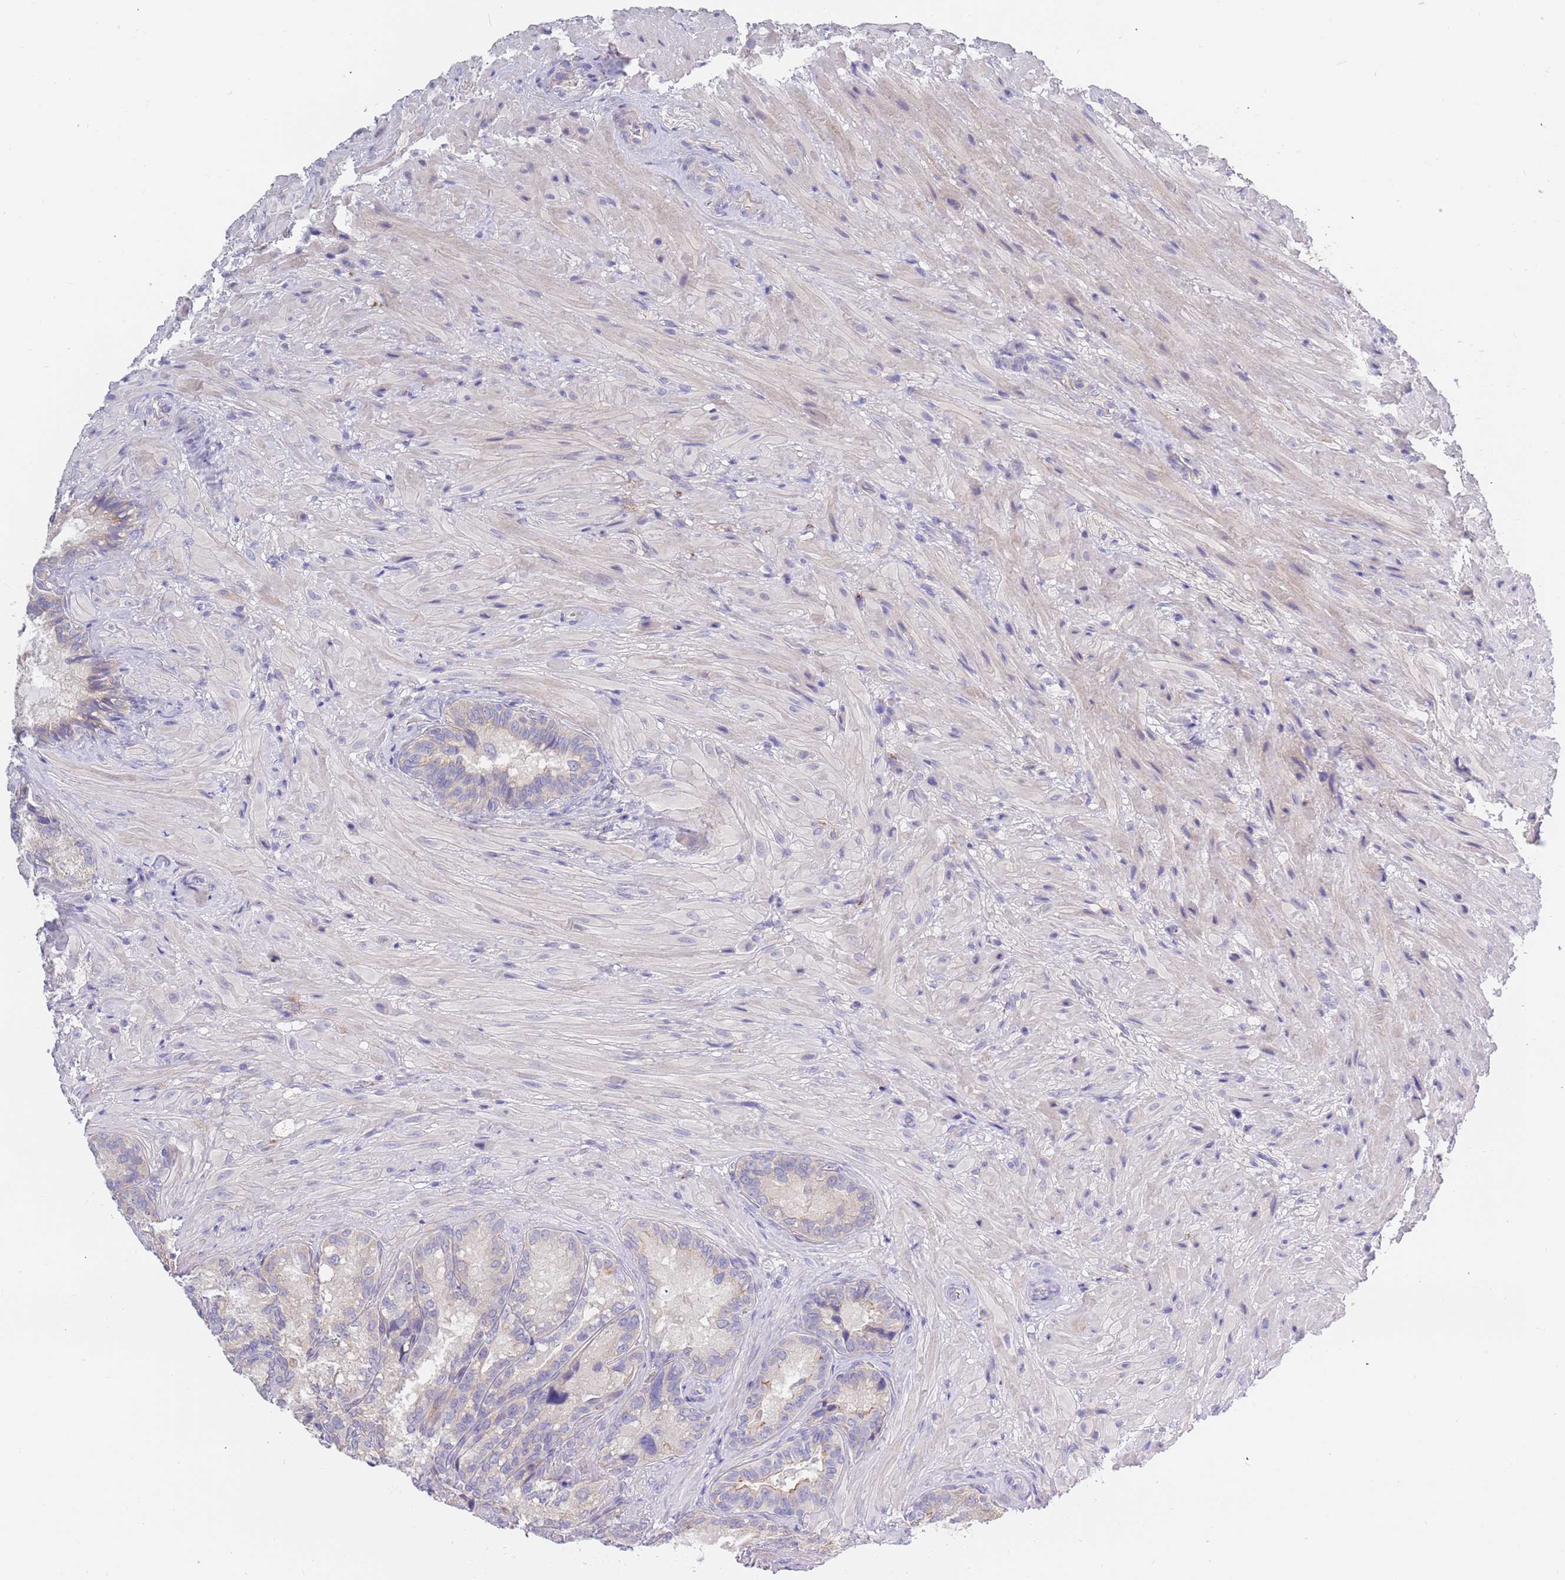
{"staining": {"intensity": "negative", "quantity": "none", "location": "none"}, "tissue": "seminal vesicle", "cell_type": "Glandular cells", "image_type": "normal", "snomed": [{"axis": "morphology", "description": "Normal tissue, NOS"}, {"axis": "topography", "description": "Seminal veicle"}], "caption": "Immunohistochemistry (IHC) of benign seminal vesicle reveals no positivity in glandular cells. (DAB (3,3'-diaminobenzidine) IHC with hematoxylin counter stain).", "gene": "BORCS5", "patient": {"sex": "male", "age": 62}}